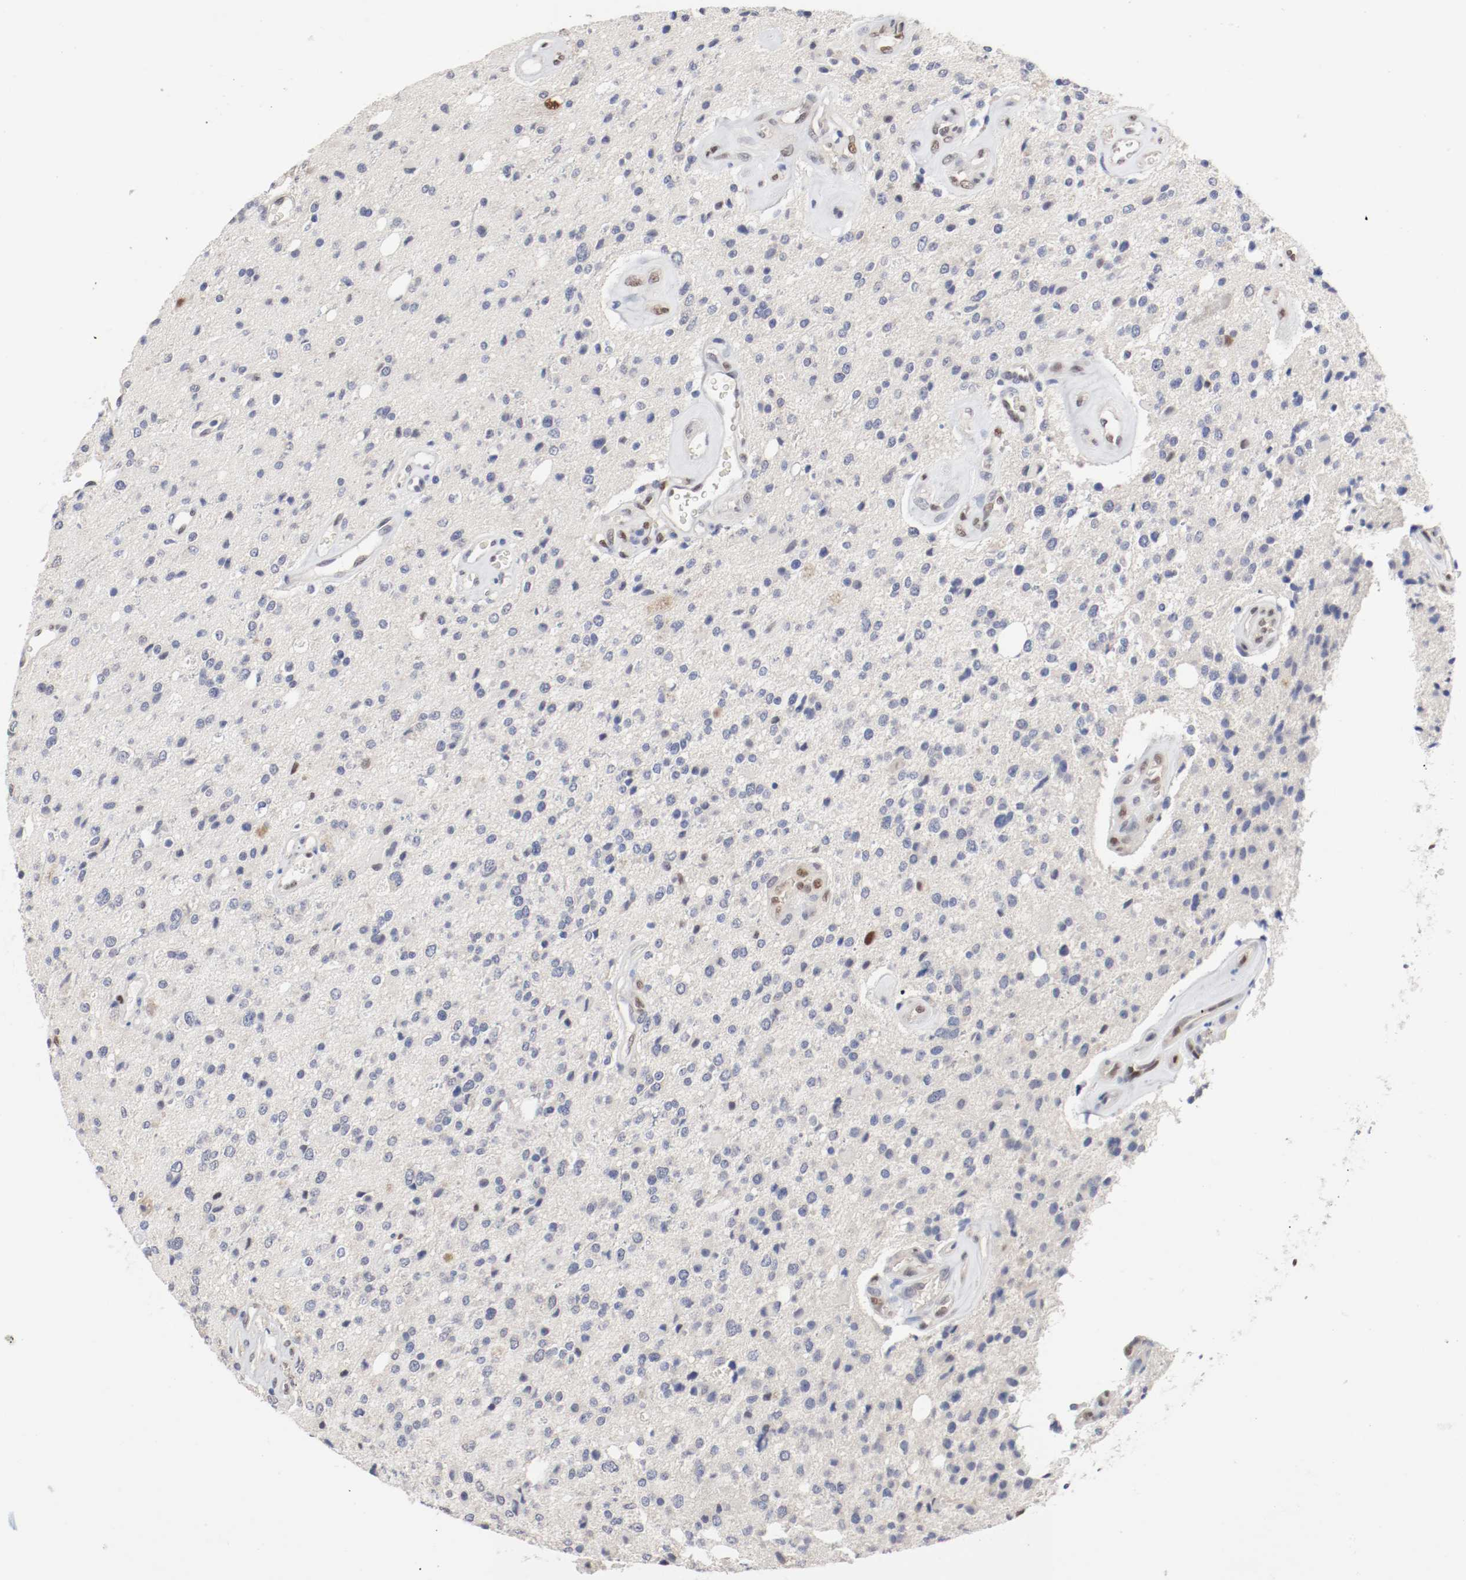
{"staining": {"intensity": "weak", "quantity": "<25%", "location": "nuclear"}, "tissue": "glioma", "cell_type": "Tumor cells", "image_type": "cancer", "snomed": [{"axis": "morphology", "description": "Glioma, malignant, High grade"}, {"axis": "topography", "description": "Brain"}], "caption": "Malignant high-grade glioma was stained to show a protein in brown. There is no significant positivity in tumor cells.", "gene": "FOSL2", "patient": {"sex": "male", "age": 47}}